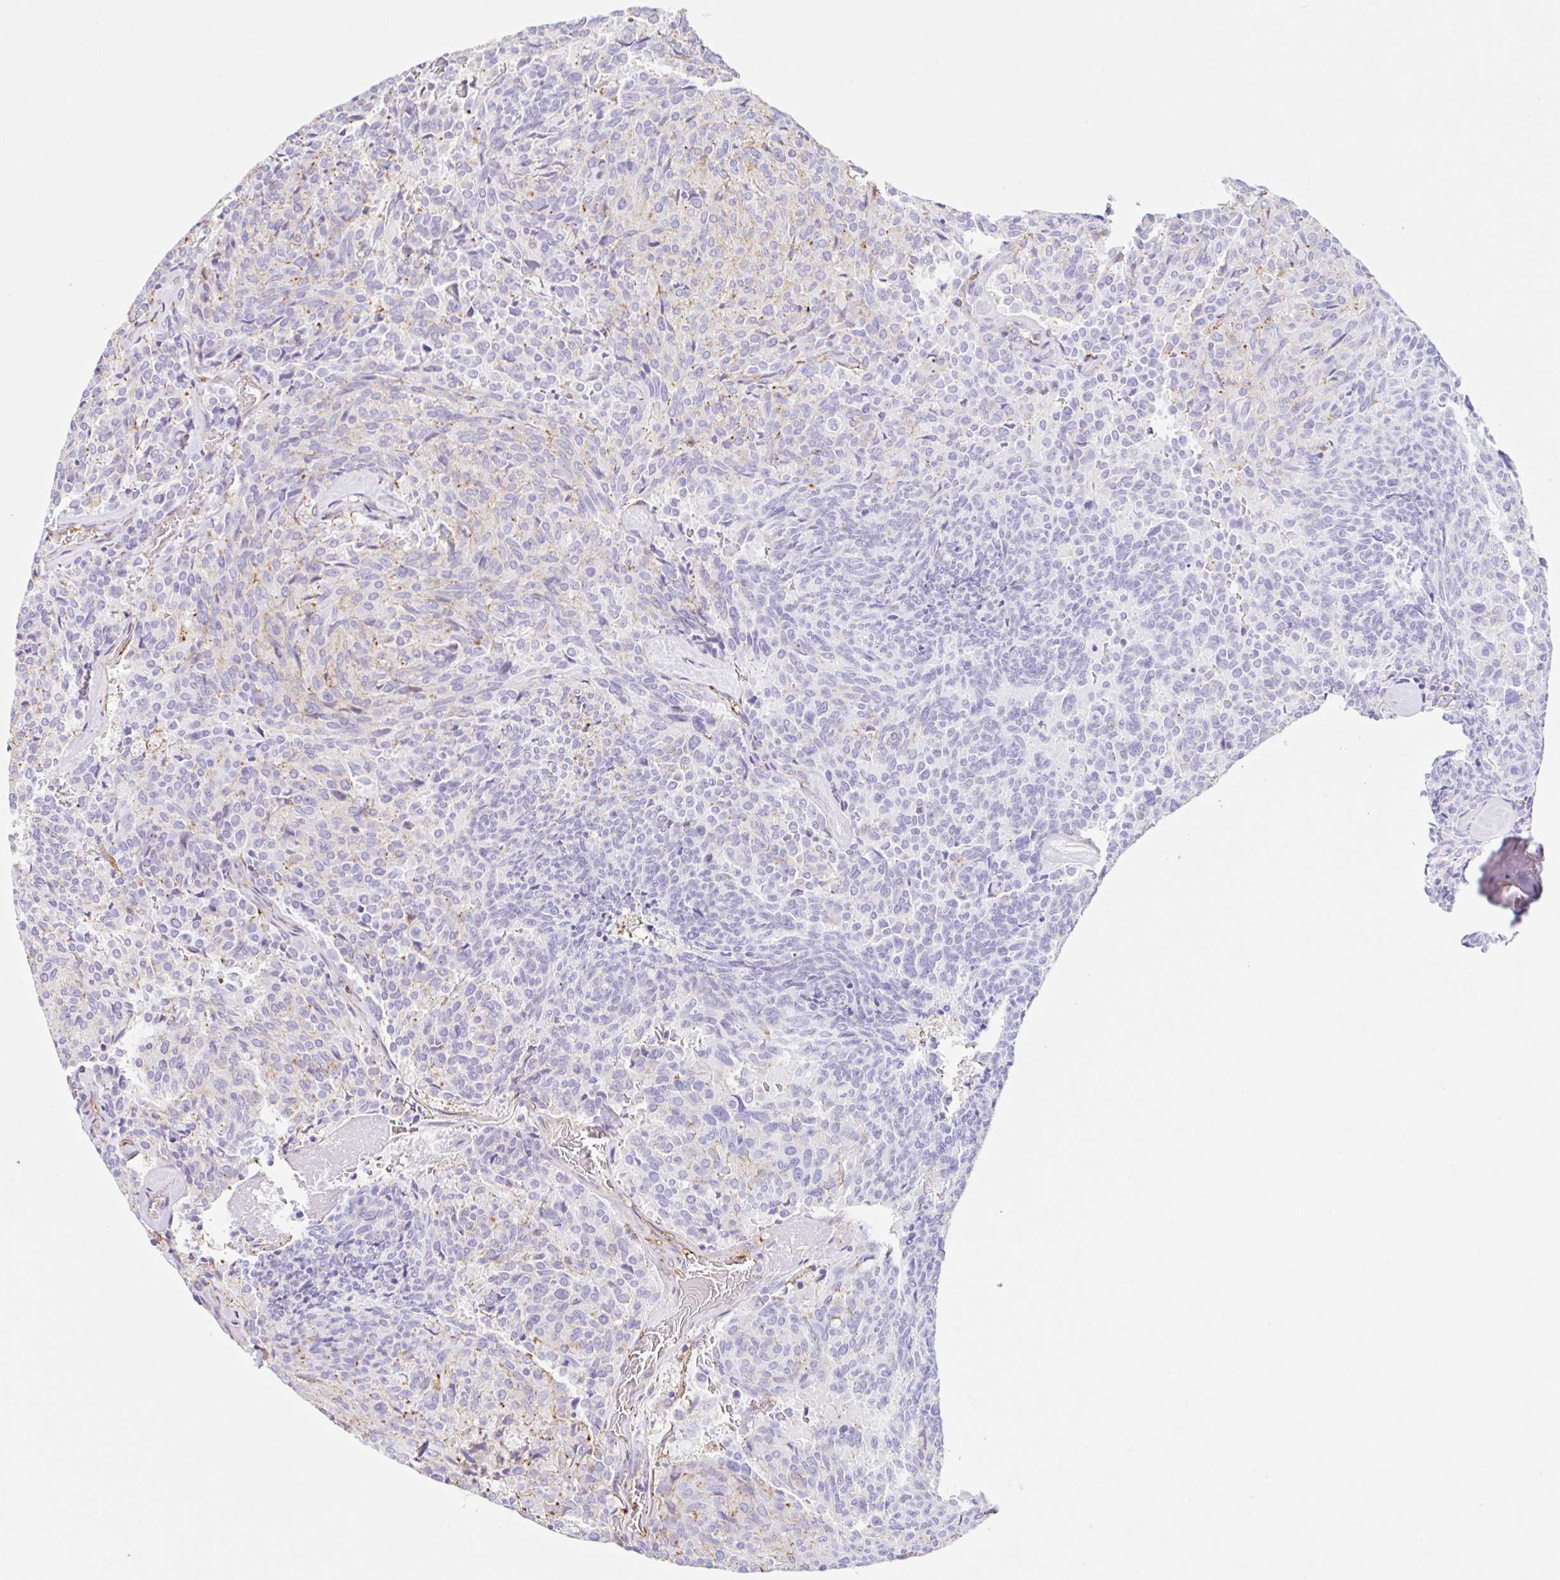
{"staining": {"intensity": "negative", "quantity": "none", "location": "none"}, "tissue": "carcinoid", "cell_type": "Tumor cells", "image_type": "cancer", "snomed": [{"axis": "morphology", "description": "Carcinoid, malignant, NOS"}, {"axis": "topography", "description": "Pancreas"}], "caption": "An IHC histopathology image of carcinoid is shown. There is no staining in tumor cells of carcinoid.", "gene": "MTTP", "patient": {"sex": "female", "age": 54}}